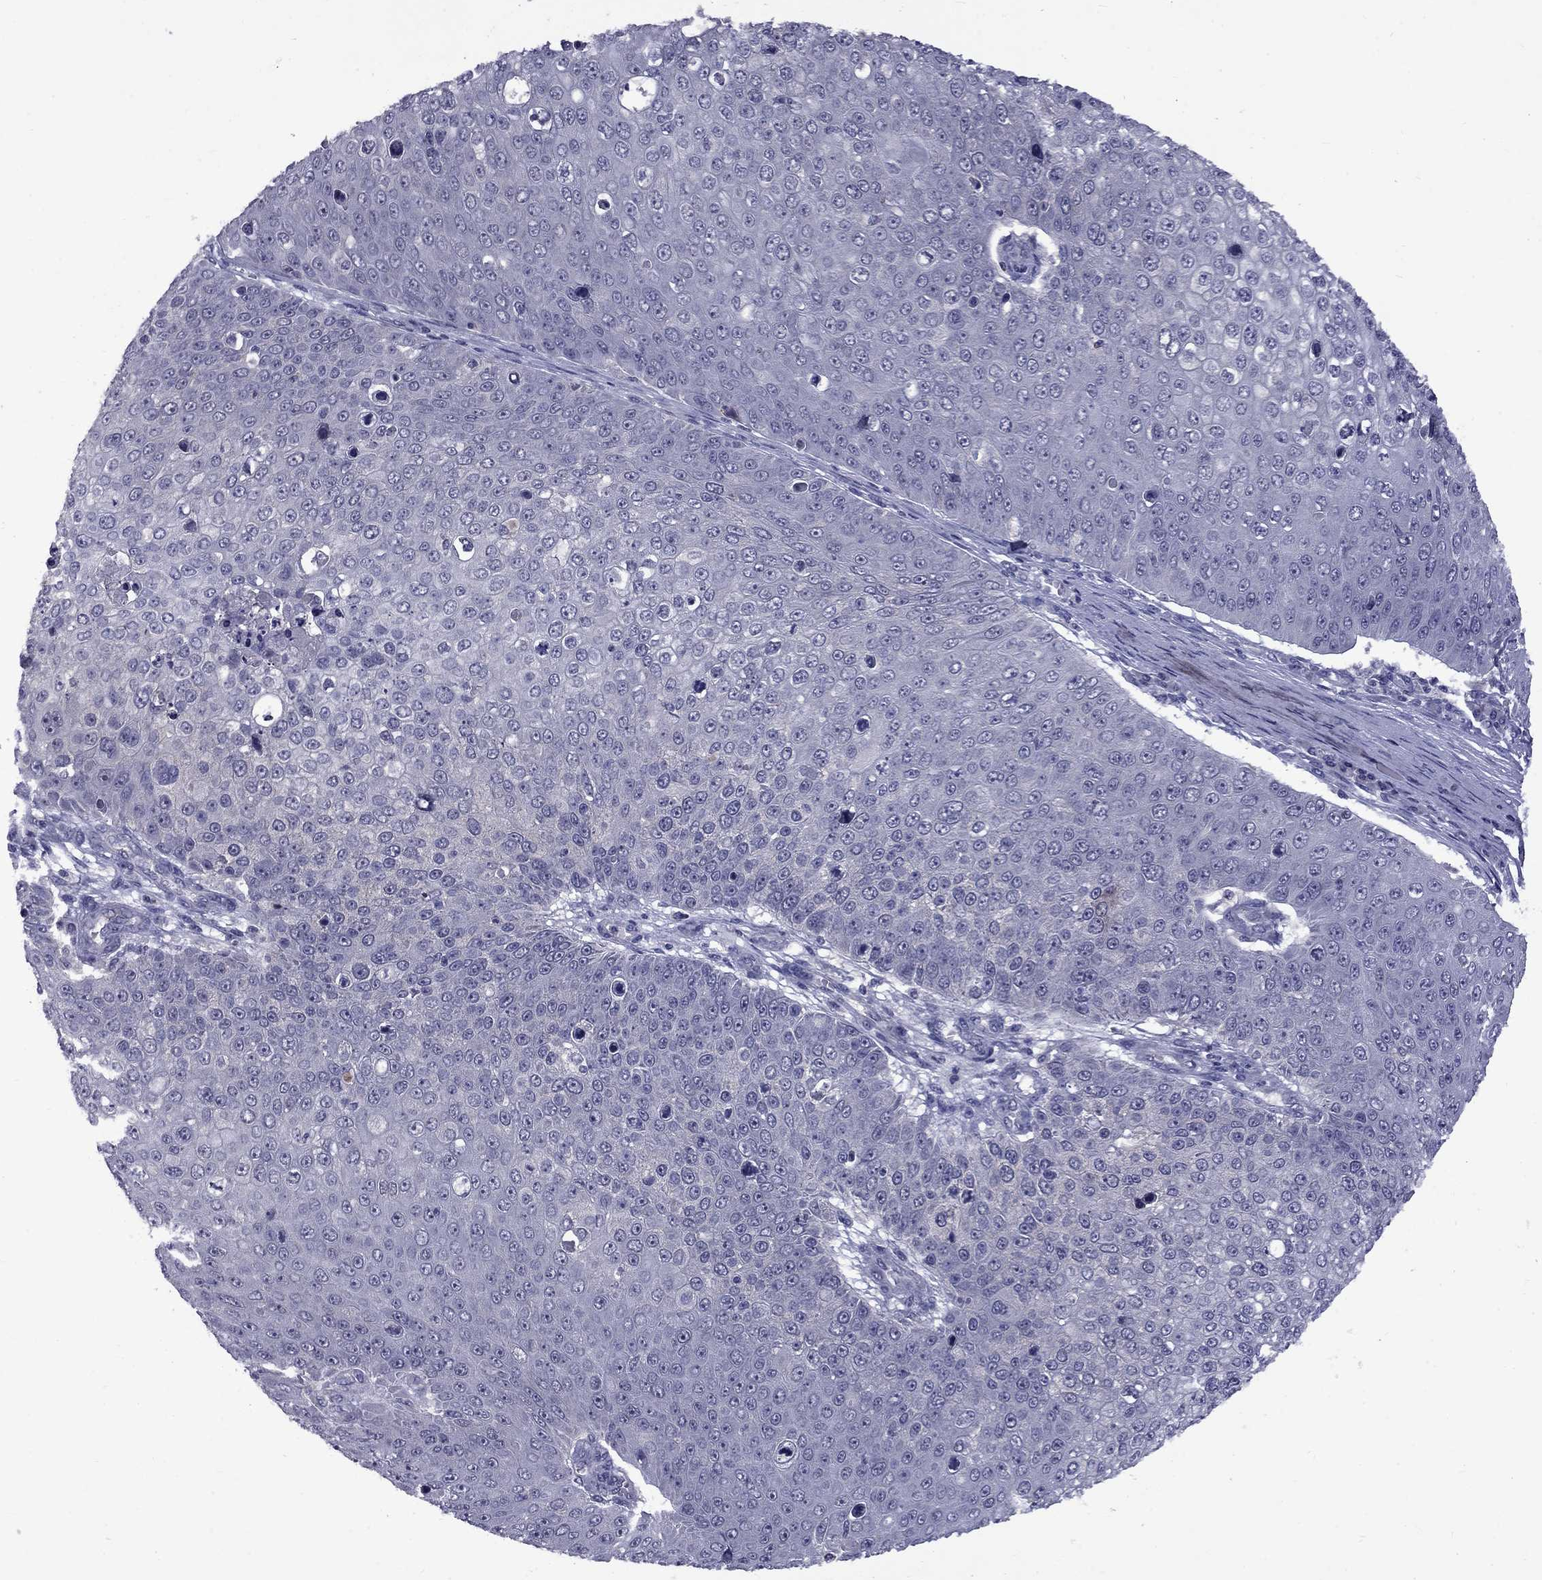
{"staining": {"intensity": "negative", "quantity": "none", "location": "none"}, "tissue": "skin cancer", "cell_type": "Tumor cells", "image_type": "cancer", "snomed": [{"axis": "morphology", "description": "Squamous cell carcinoma, NOS"}, {"axis": "topography", "description": "Skin"}], "caption": "This is an IHC histopathology image of human skin cancer (squamous cell carcinoma). There is no staining in tumor cells.", "gene": "SNTA1", "patient": {"sex": "male", "age": 71}}